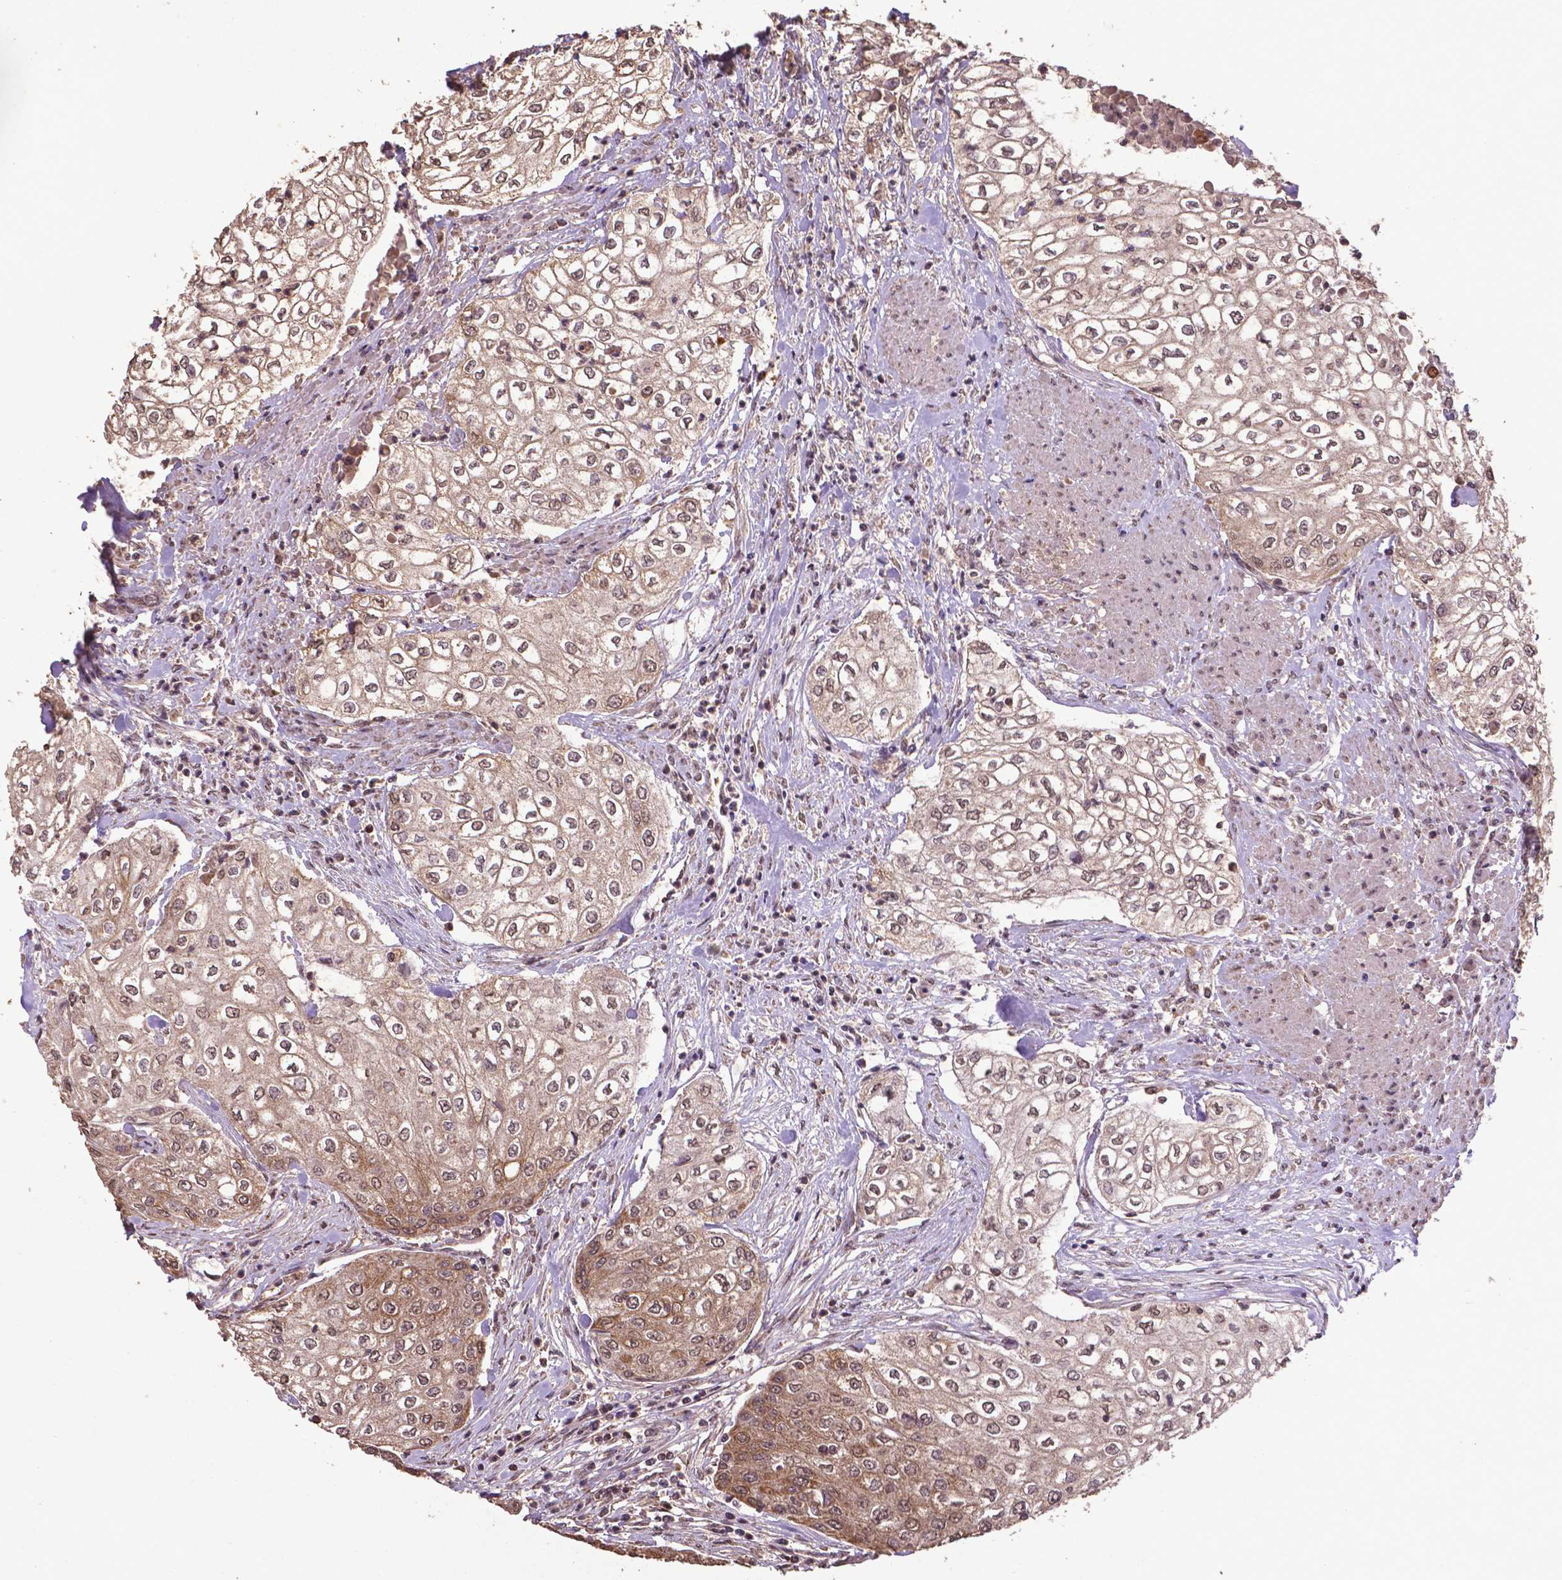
{"staining": {"intensity": "weak", "quantity": ">75%", "location": "cytoplasmic/membranous,nuclear"}, "tissue": "urothelial cancer", "cell_type": "Tumor cells", "image_type": "cancer", "snomed": [{"axis": "morphology", "description": "Urothelial carcinoma, High grade"}, {"axis": "topography", "description": "Urinary bladder"}], "caption": "IHC (DAB (3,3'-diaminobenzidine)) staining of human urothelial cancer shows weak cytoplasmic/membranous and nuclear protein positivity in approximately >75% of tumor cells. (IHC, brightfield microscopy, high magnification).", "gene": "DCAF1", "patient": {"sex": "male", "age": 62}}